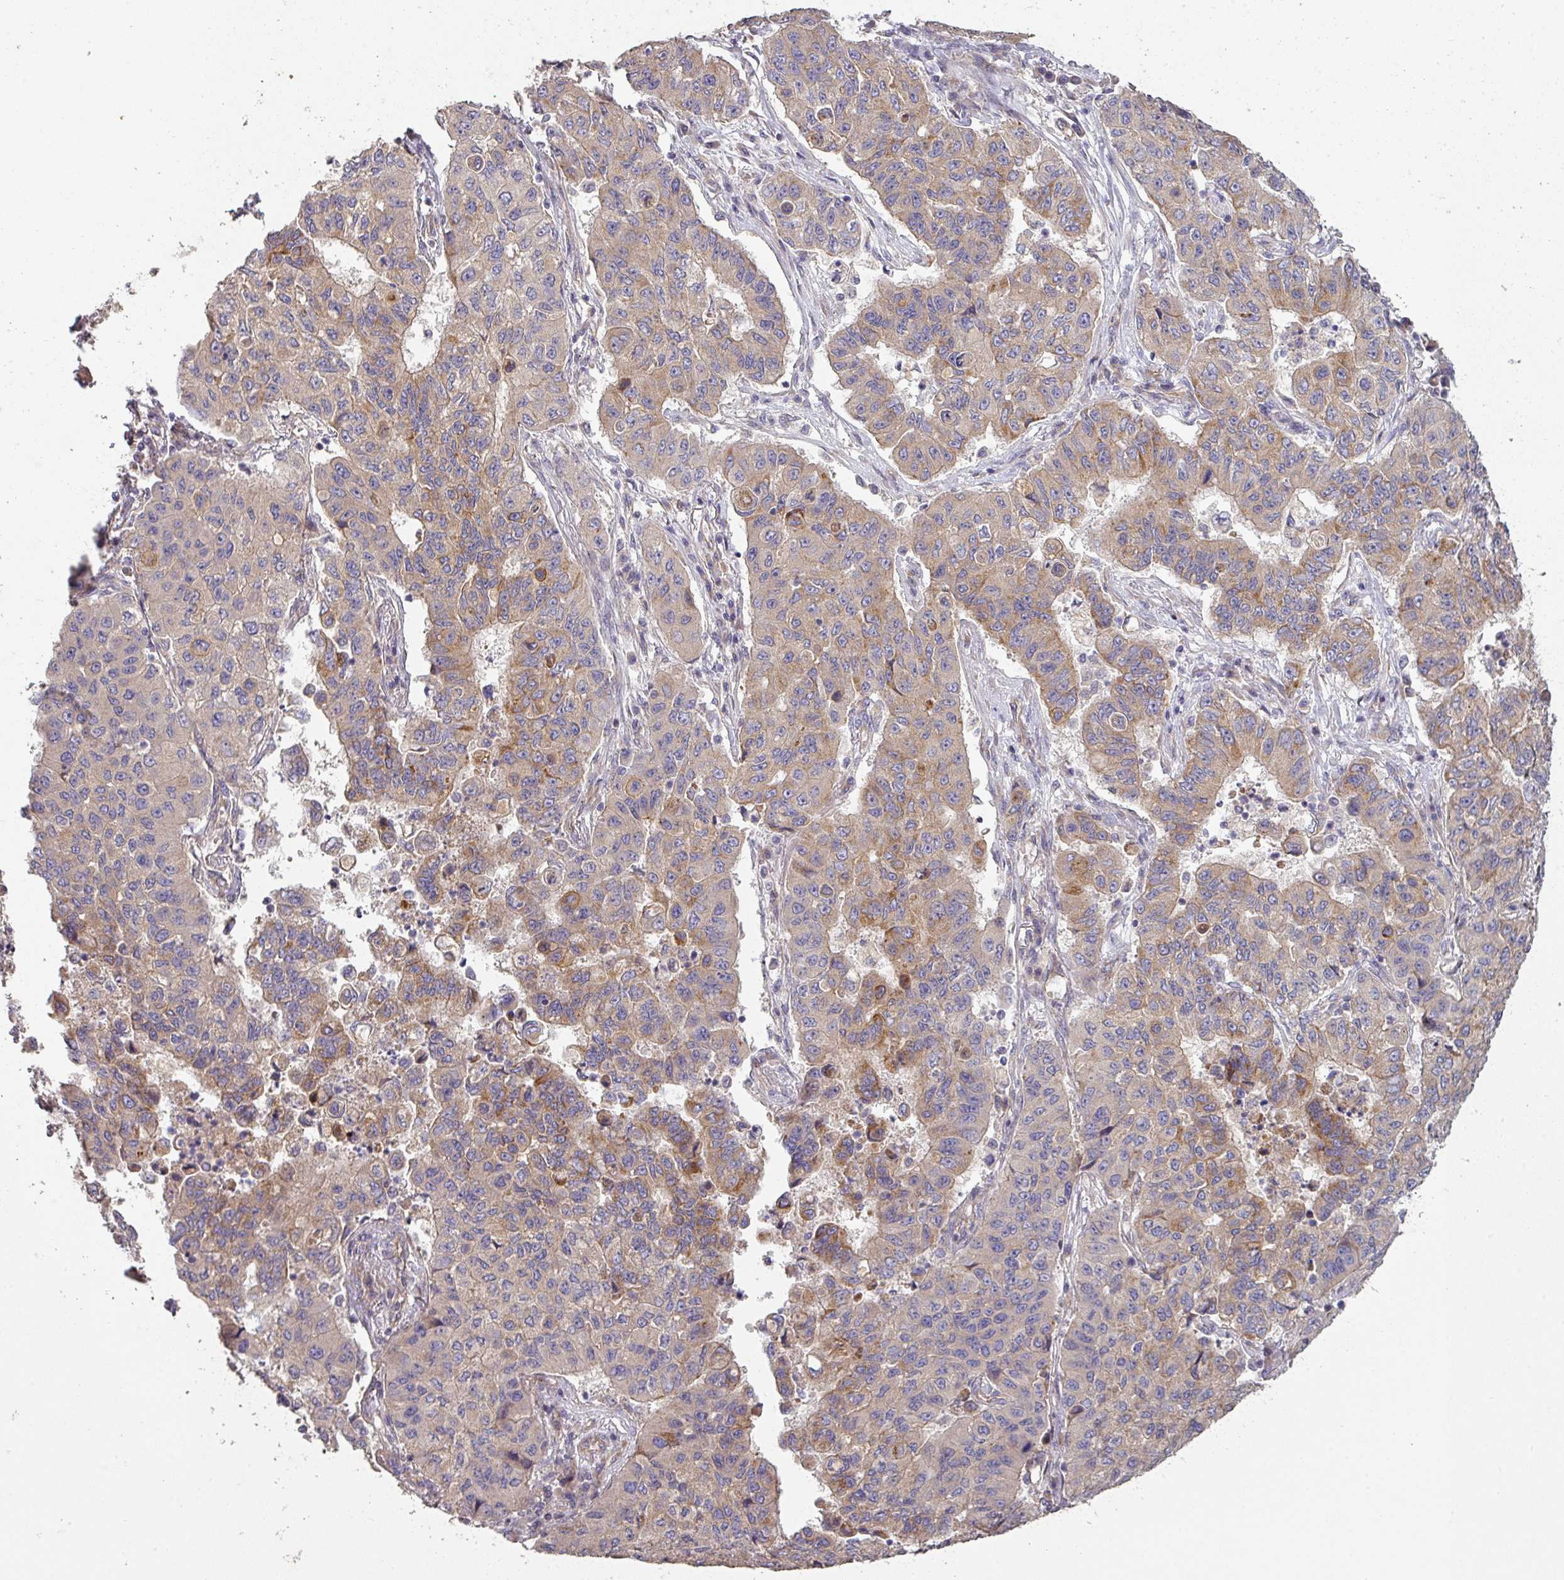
{"staining": {"intensity": "moderate", "quantity": "<25%", "location": "cytoplasmic/membranous"}, "tissue": "lung cancer", "cell_type": "Tumor cells", "image_type": "cancer", "snomed": [{"axis": "morphology", "description": "Squamous cell carcinoma, NOS"}, {"axis": "topography", "description": "Lung"}], "caption": "Immunohistochemistry image of neoplastic tissue: lung squamous cell carcinoma stained using IHC demonstrates low levels of moderate protein expression localized specifically in the cytoplasmic/membranous of tumor cells, appearing as a cytoplasmic/membranous brown color.", "gene": "PCDH1", "patient": {"sex": "male", "age": 74}}